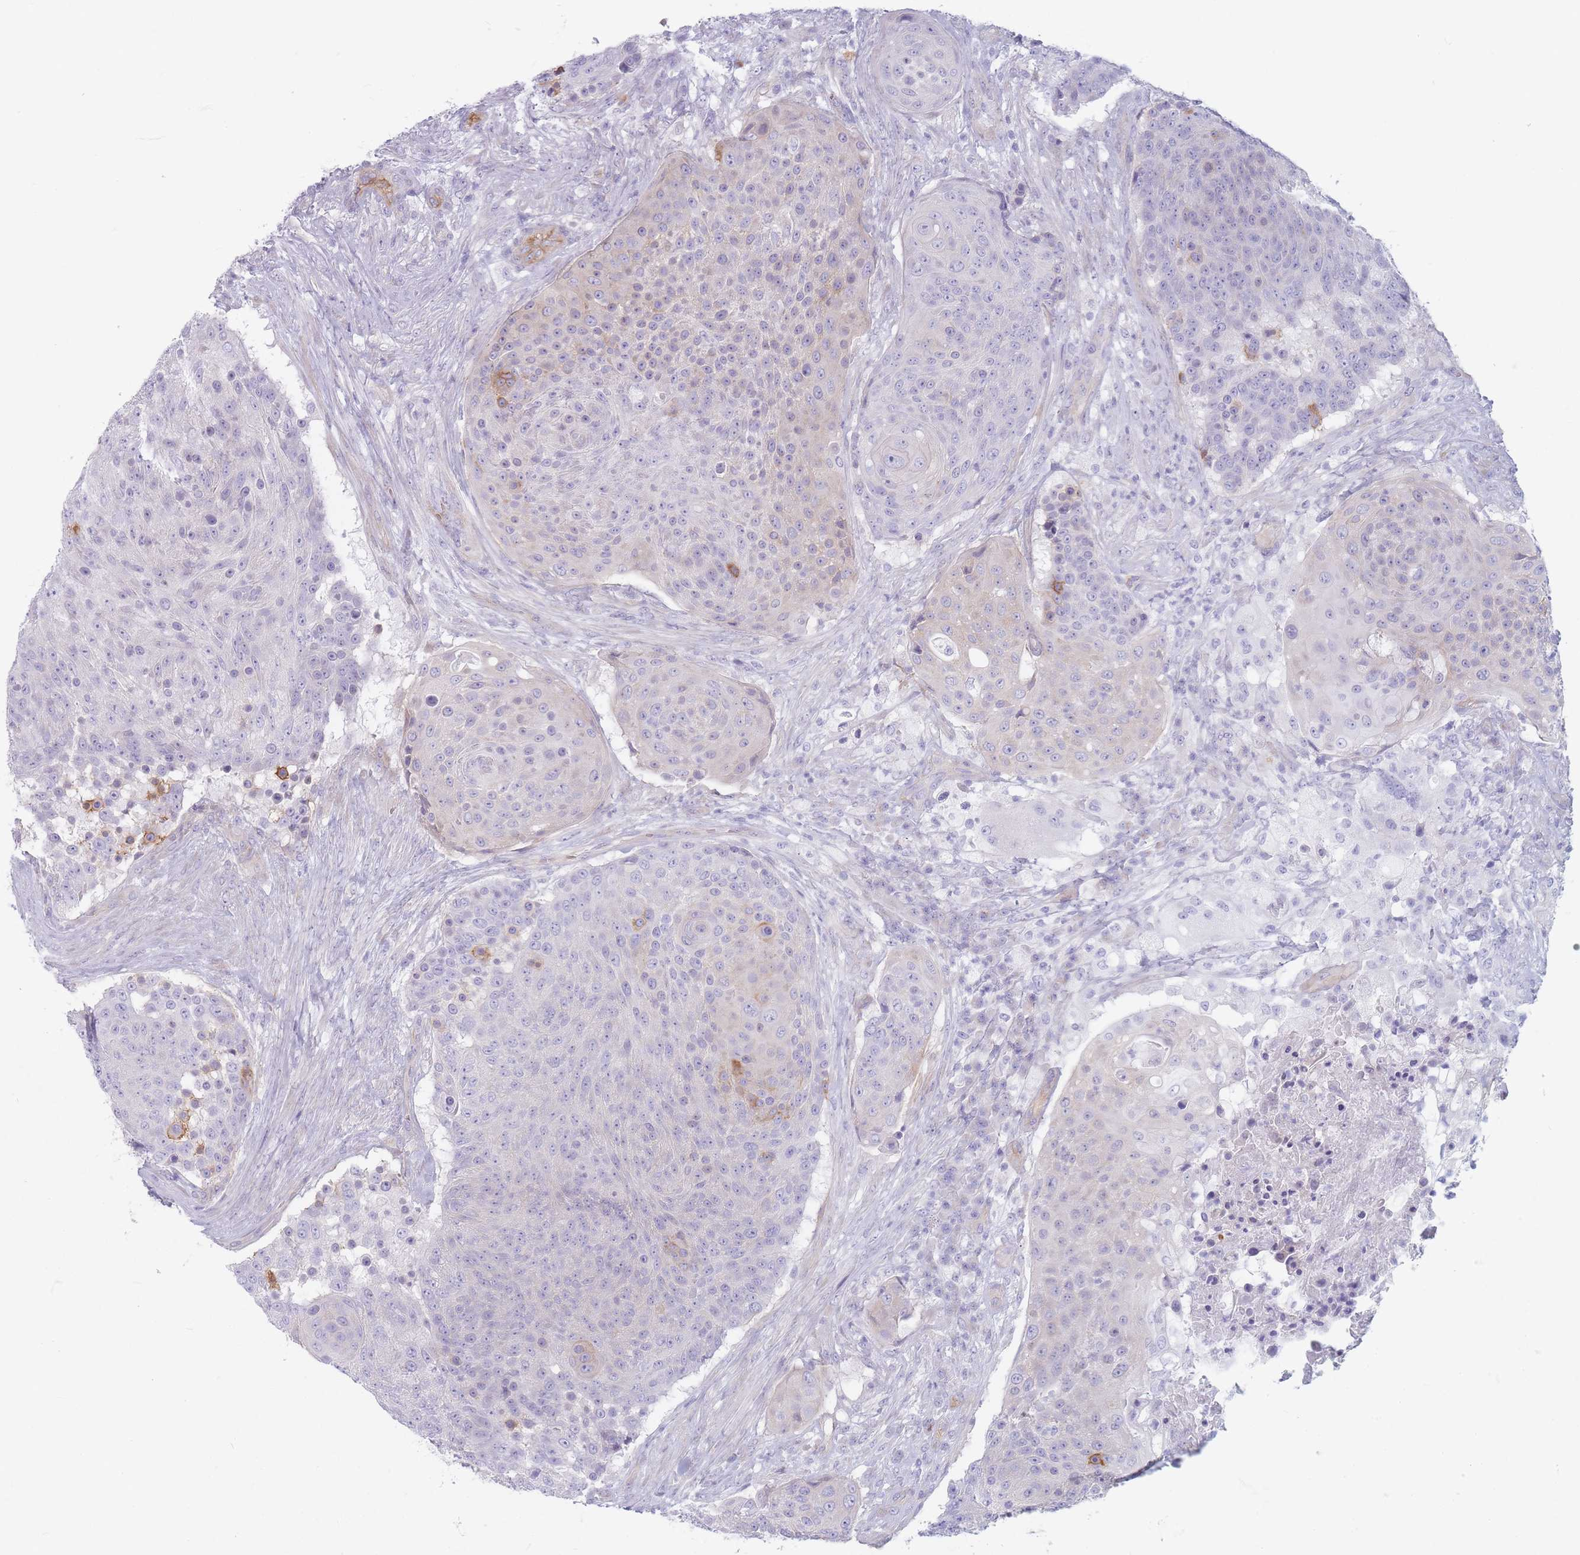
{"staining": {"intensity": "strong", "quantity": "<25%", "location": "cytoplasmic/membranous"}, "tissue": "urothelial cancer", "cell_type": "Tumor cells", "image_type": "cancer", "snomed": [{"axis": "morphology", "description": "Urothelial carcinoma, High grade"}, {"axis": "topography", "description": "Urinary bladder"}], "caption": "This is a photomicrograph of IHC staining of urothelial carcinoma (high-grade), which shows strong expression in the cytoplasmic/membranous of tumor cells.", "gene": "PLPP1", "patient": {"sex": "female", "age": 63}}